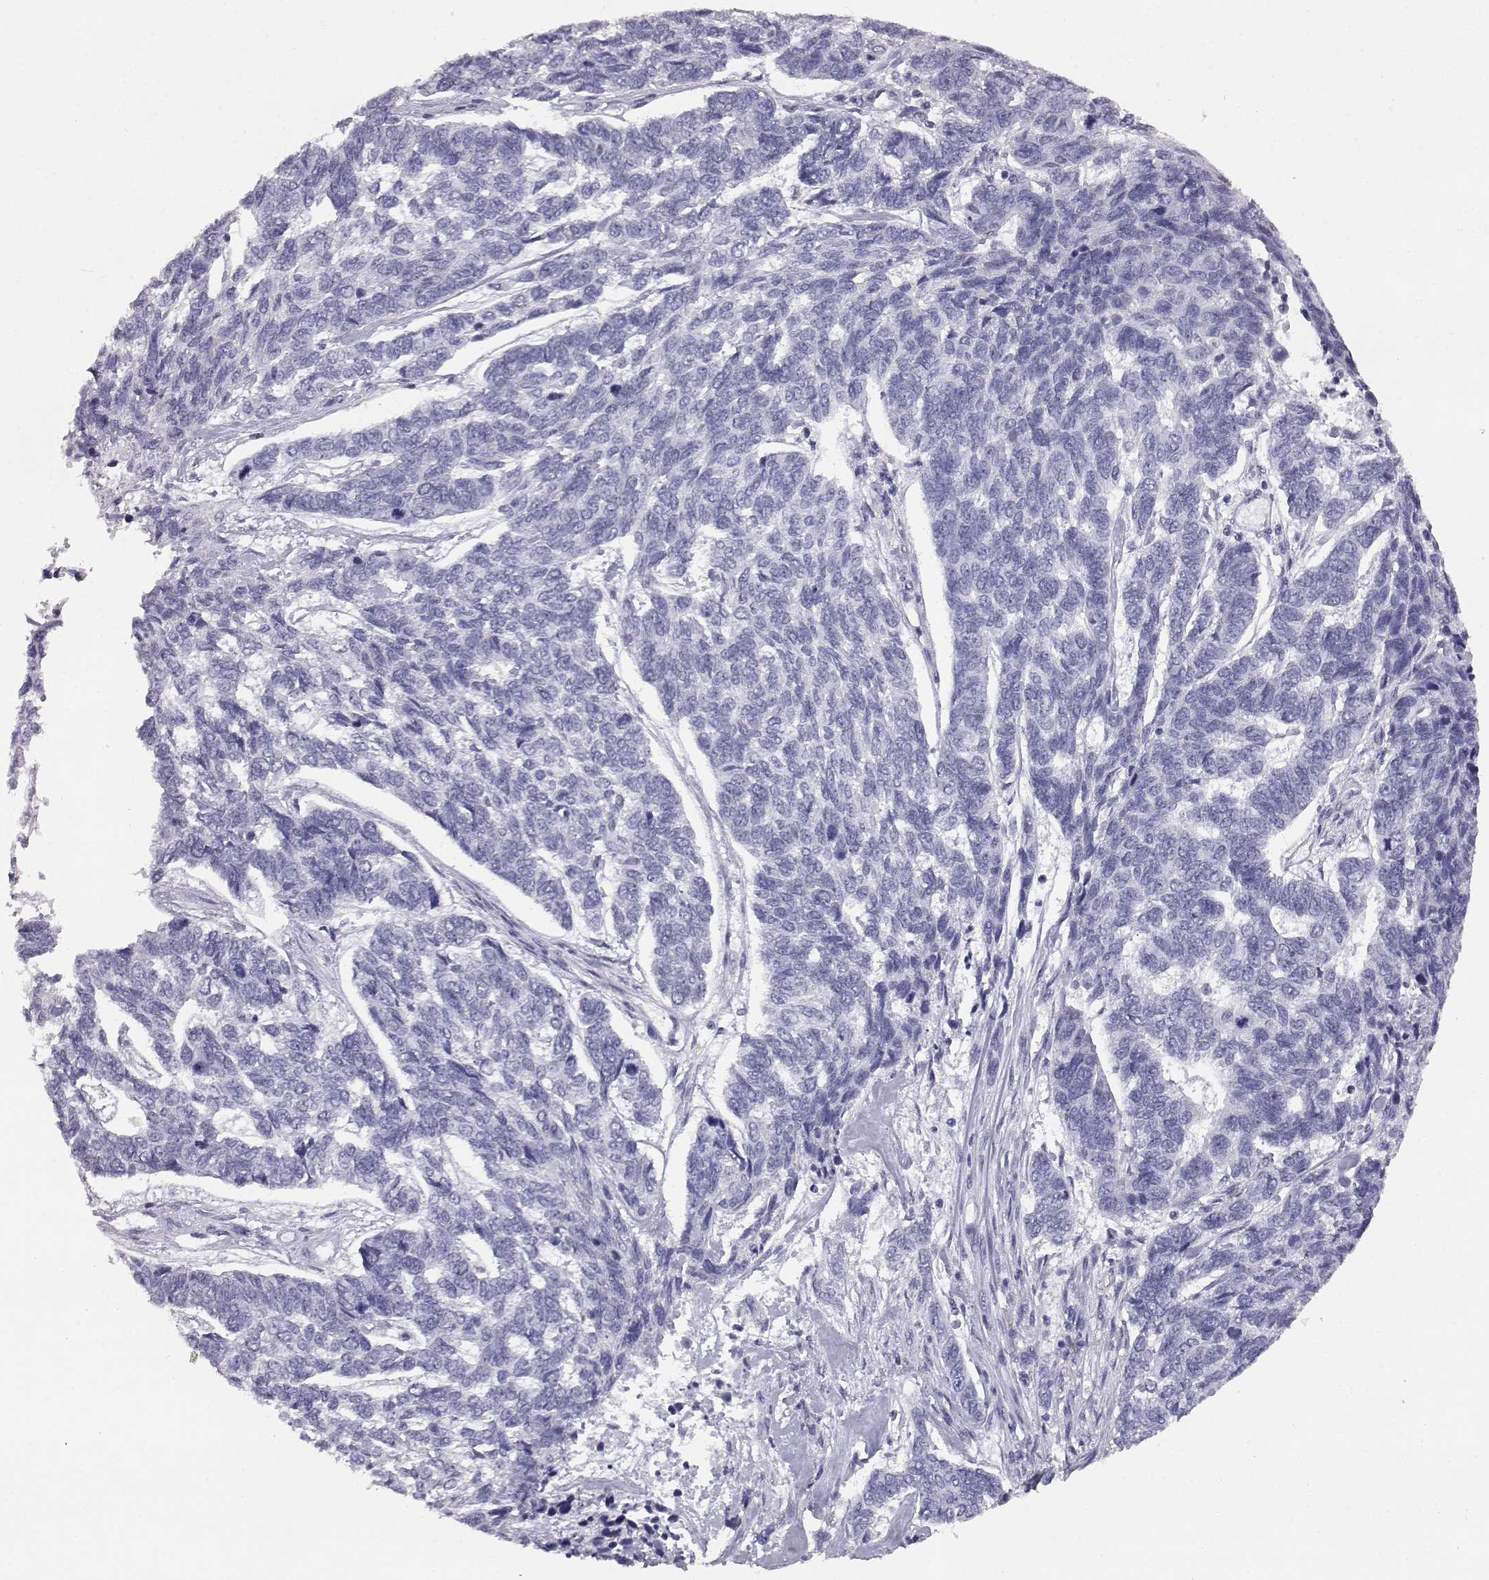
{"staining": {"intensity": "negative", "quantity": "none", "location": "none"}, "tissue": "skin cancer", "cell_type": "Tumor cells", "image_type": "cancer", "snomed": [{"axis": "morphology", "description": "Basal cell carcinoma"}, {"axis": "topography", "description": "Skin"}], "caption": "The immunohistochemistry photomicrograph has no significant staining in tumor cells of basal cell carcinoma (skin) tissue. (IHC, brightfield microscopy, high magnification).", "gene": "ITLN2", "patient": {"sex": "female", "age": 65}}